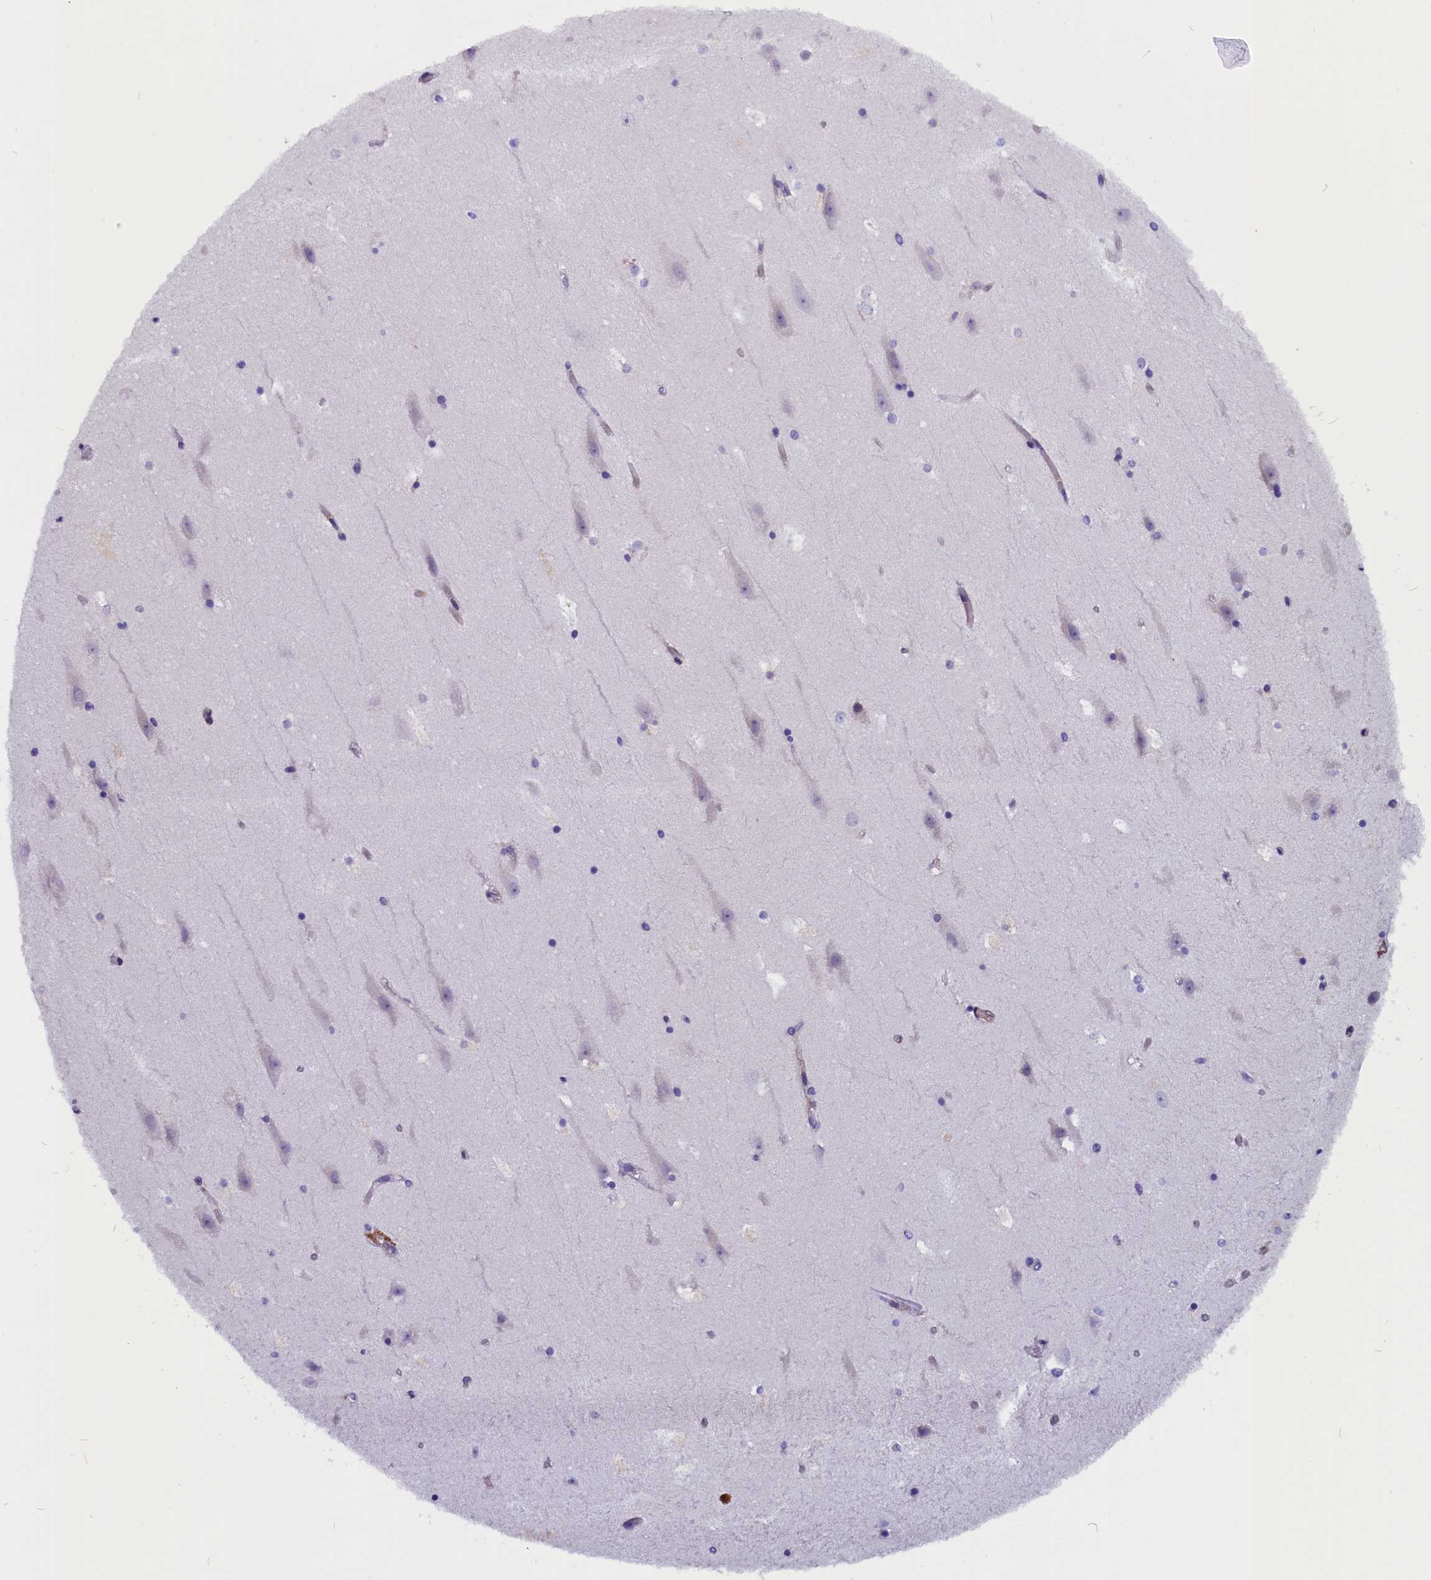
{"staining": {"intensity": "negative", "quantity": "none", "location": "none"}, "tissue": "hippocampus", "cell_type": "Glial cells", "image_type": "normal", "snomed": [{"axis": "morphology", "description": "Normal tissue, NOS"}, {"axis": "topography", "description": "Hippocampus"}], "caption": "DAB (3,3'-diaminobenzidine) immunohistochemical staining of normal human hippocampus shows no significant positivity in glial cells. (Stains: DAB immunohistochemistry with hematoxylin counter stain, Microscopy: brightfield microscopy at high magnification).", "gene": "ZNF749", "patient": {"sex": "female", "age": 52}}